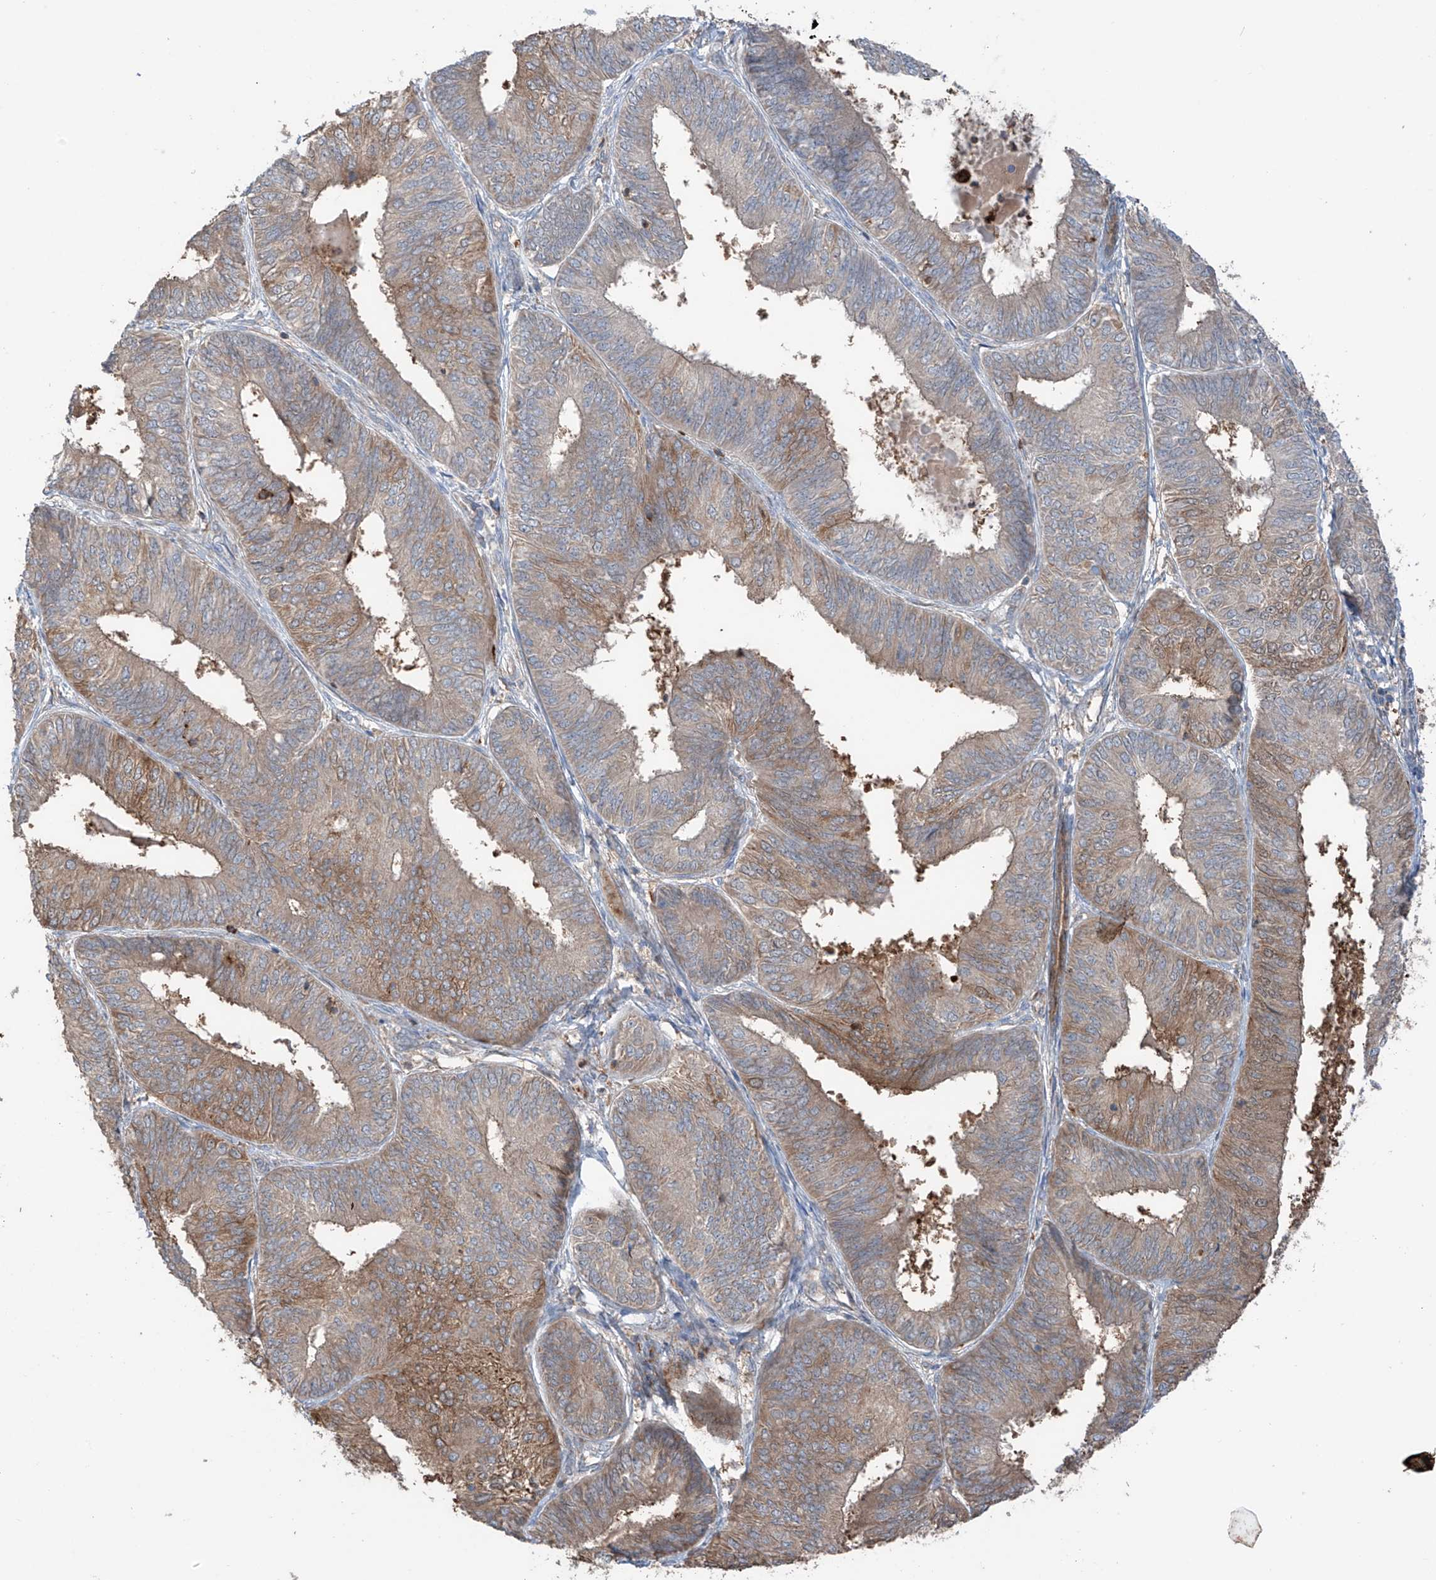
{"staining": {"intensity": "moderate", "quantity": "25%-75%", "location": "cytoplasmic/membranous"}, "tissue": "endometrial cancer", "cell_type": "Tumor cells", "image_type": "cancer", "snomed": [{"axis": "morphology", "description": "Adenocarcinoma, NOS"}, {"axis": "topography", "description": "Endometrium"}], "caption": "This histopathology image demonstrates IHC staining of endometrial adenocarcinoma, with medium moderate cytoplasmic/membranous staining in approximately 25%-75% of tumor cells.", "gene": "SAMD3", "patient": {"sex": "female", "age": 58}}